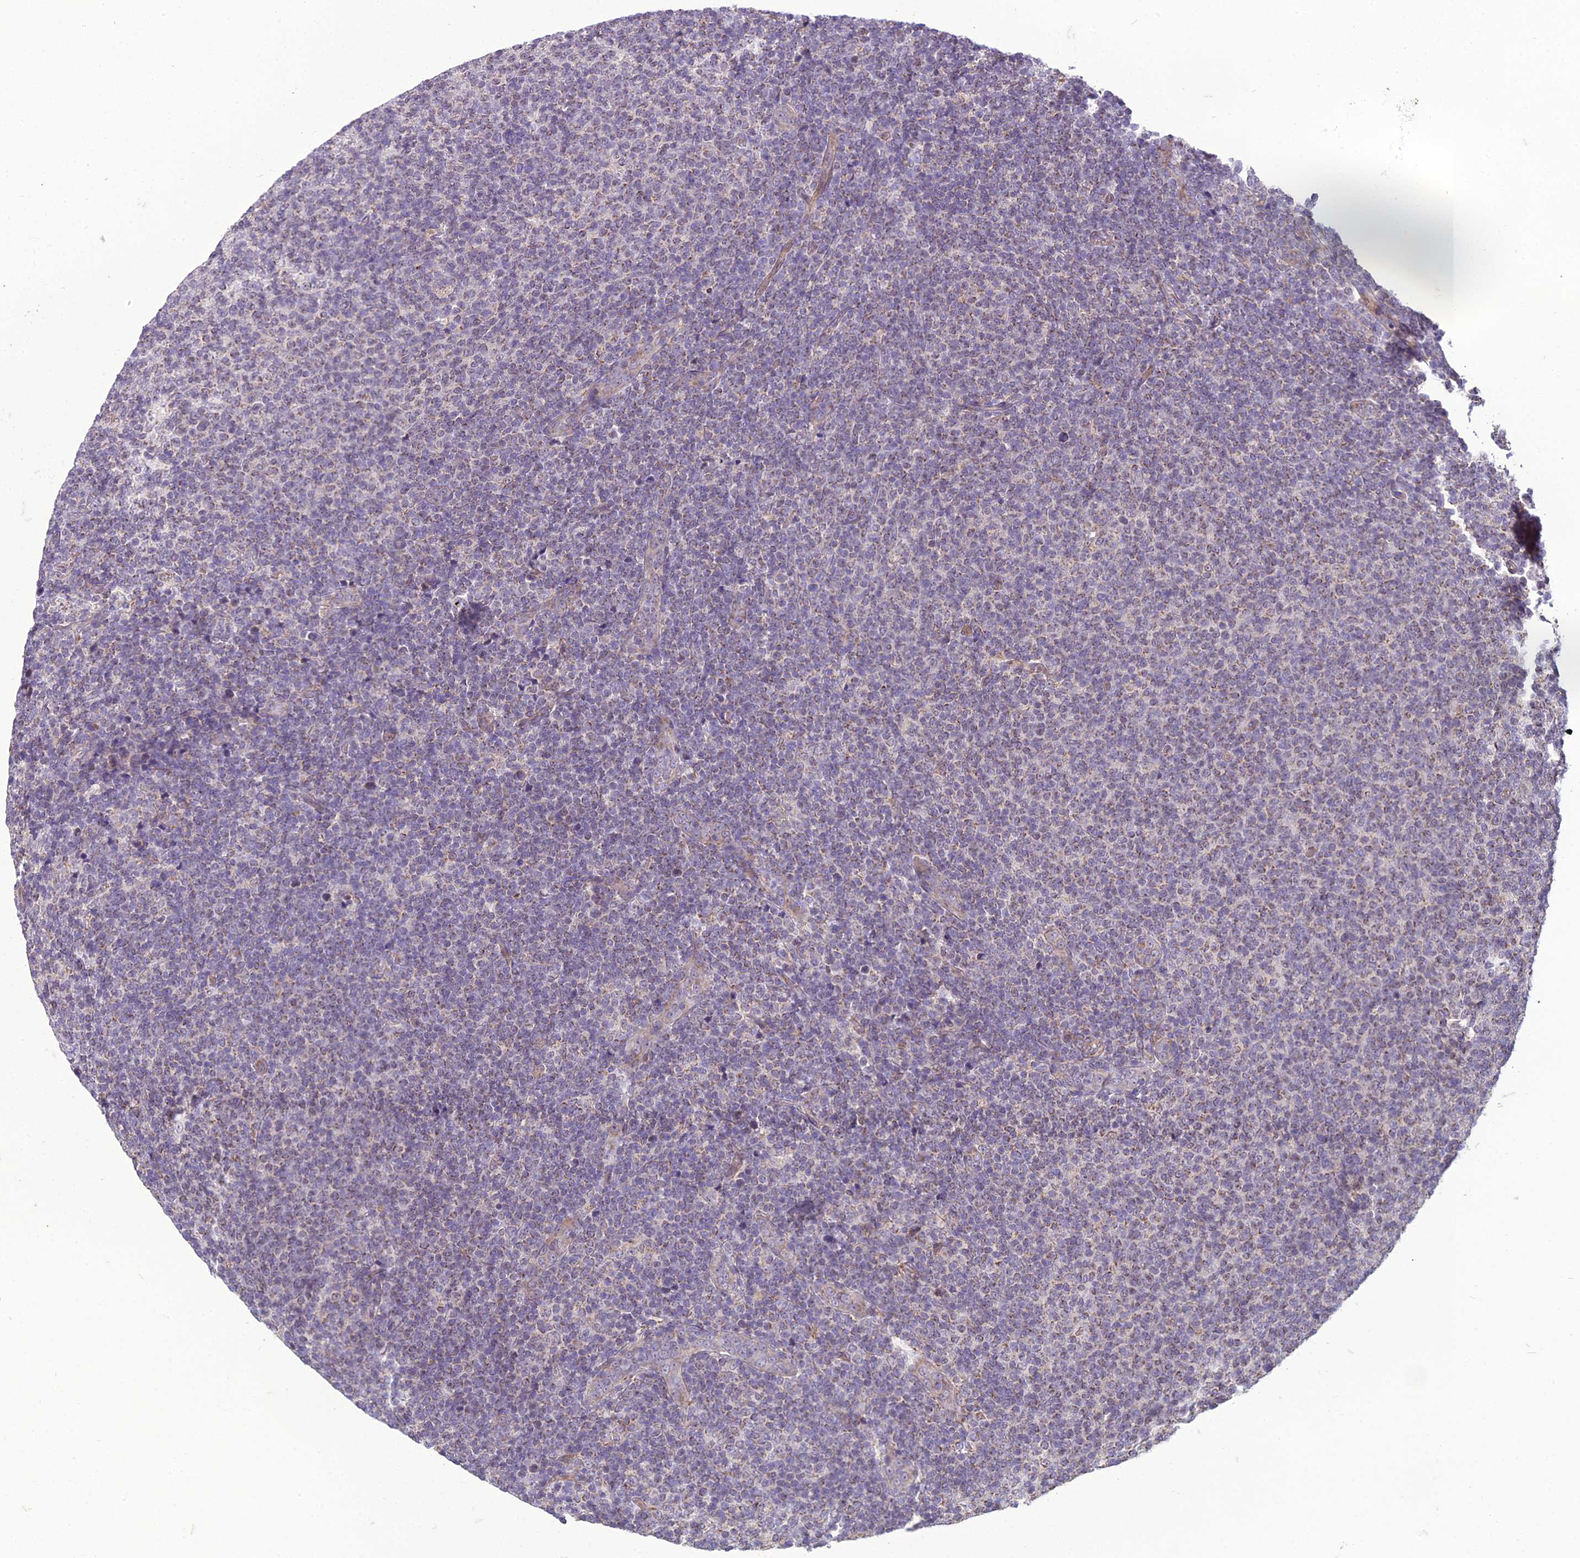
{"staining": {"intensity": "negative", "quantity": "none", "location": "none"}, "tissue": "lymphoma", "cell_type": "Tumor cells", "image_type": "cancer", "snomed": [{"axis": "morphology", "description": "Malignant lymphoma, non-Hodgkin's type, Low grade"}, {"axis": "topography", "description": "Lymph node"}], "caption": "This micrograph is of lymphoma stained with immunohistochemistry to label a protein in brown with the nuclei are counter-stained blue. There is no positivity in tumor cells. Brightfield microscopy of immunohistochemistry (IHC) stained with DAB (brown) and hematoxylin (blue), captured at high magnification.", "gene": "DUS2", "patient": {"sex": "male", "age": 66}}